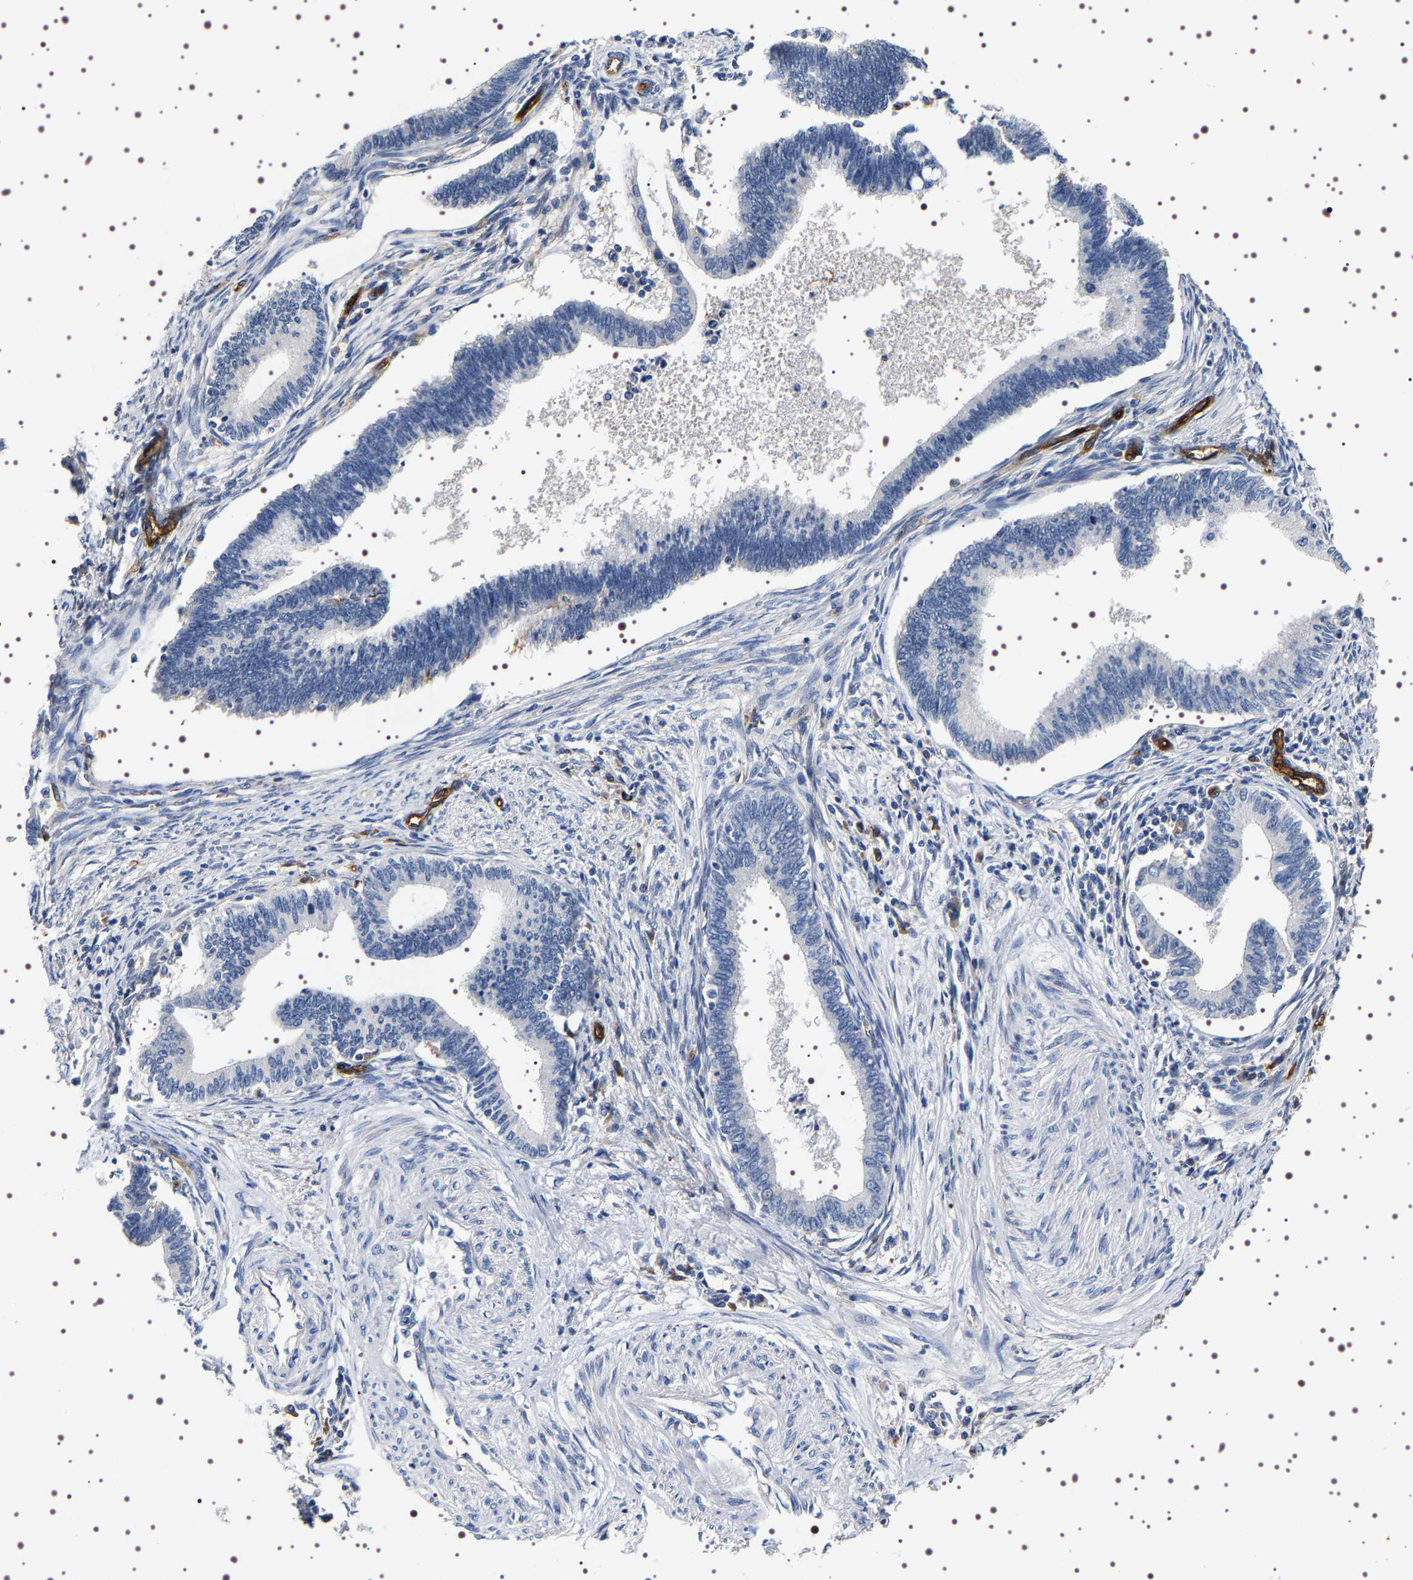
{"staining": {"intensity": "negative", "quantity": "none", "location": "none"}, "tissue": "cervical cancer", "cell_type": "Tumor cells", "image_type": "cancer", "snomed": [{"axis": "morphology", "description": "Adenocarcinoma, NOS"}, {"axis": "topography", "description": "Cervix"}], "caption": "Photomicrograph shows no protein positivity in tumor cells of cervical adenocarcinoma tissue. Nuclei are stained in blue.", "gene": "ALPL", "patient": {"sex": "female", "age": 36}}